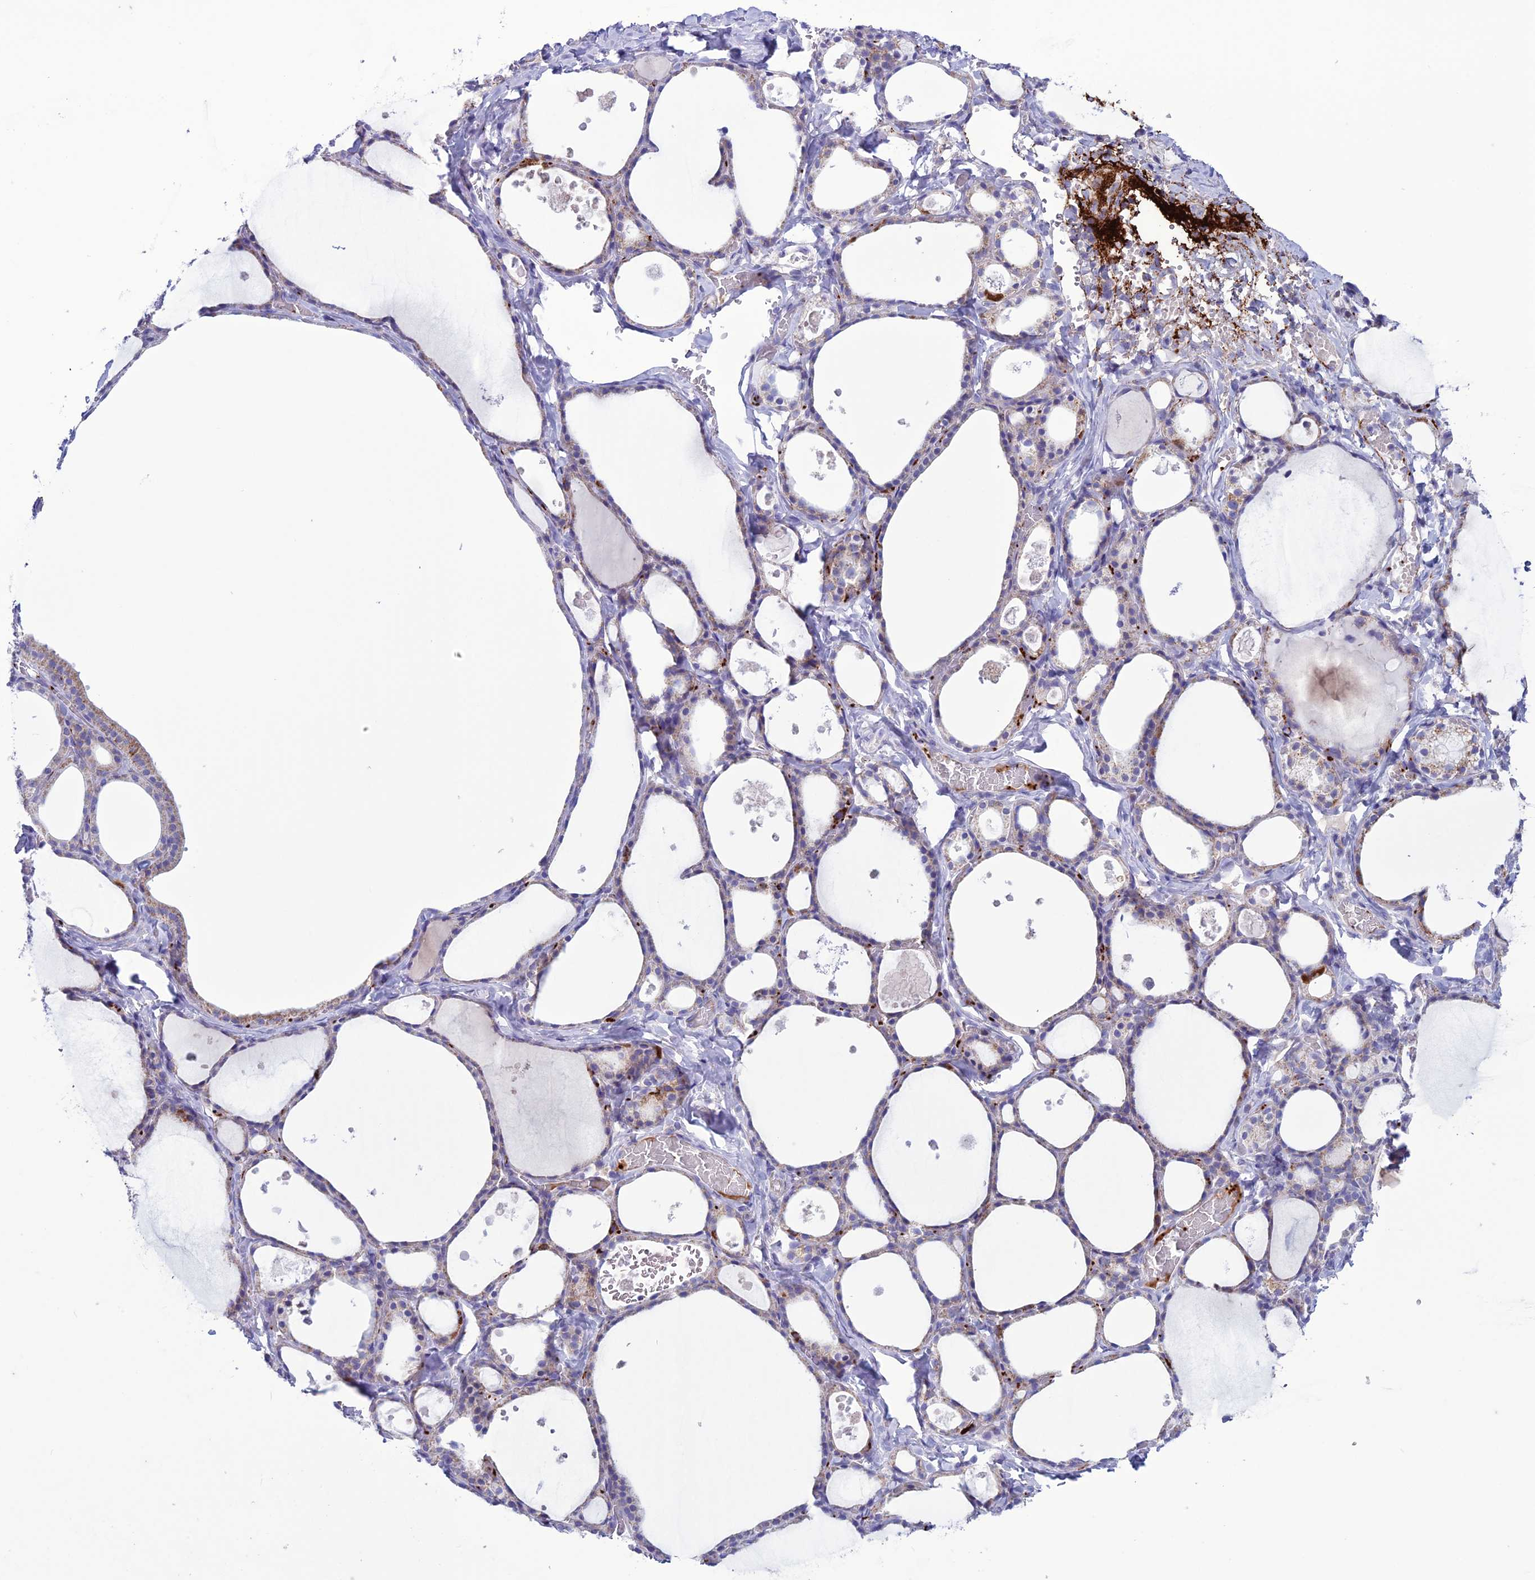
{"staining": {"intensity": "weak", "quantity": "25%-75%", "location": "cytoplasmic/membranous"}, "tissue": "thyroid gland", "cell_type": "Glandular cells", "image_type": "normal", "snomed": [{"axis": "morphology", "description": "Normal tissue, NOS"}, {"axis": "topography", "description": "Thyroid gland"}], "caption": "DAB immunohistochemical staining of unremarkable human thyroid gland demonstrates weak cytoplasmic/membranous protein expression in about 25%-75% of glandular cells.", "gene": "C21orf140", "patient": {"sex": "male", "age": 56}}